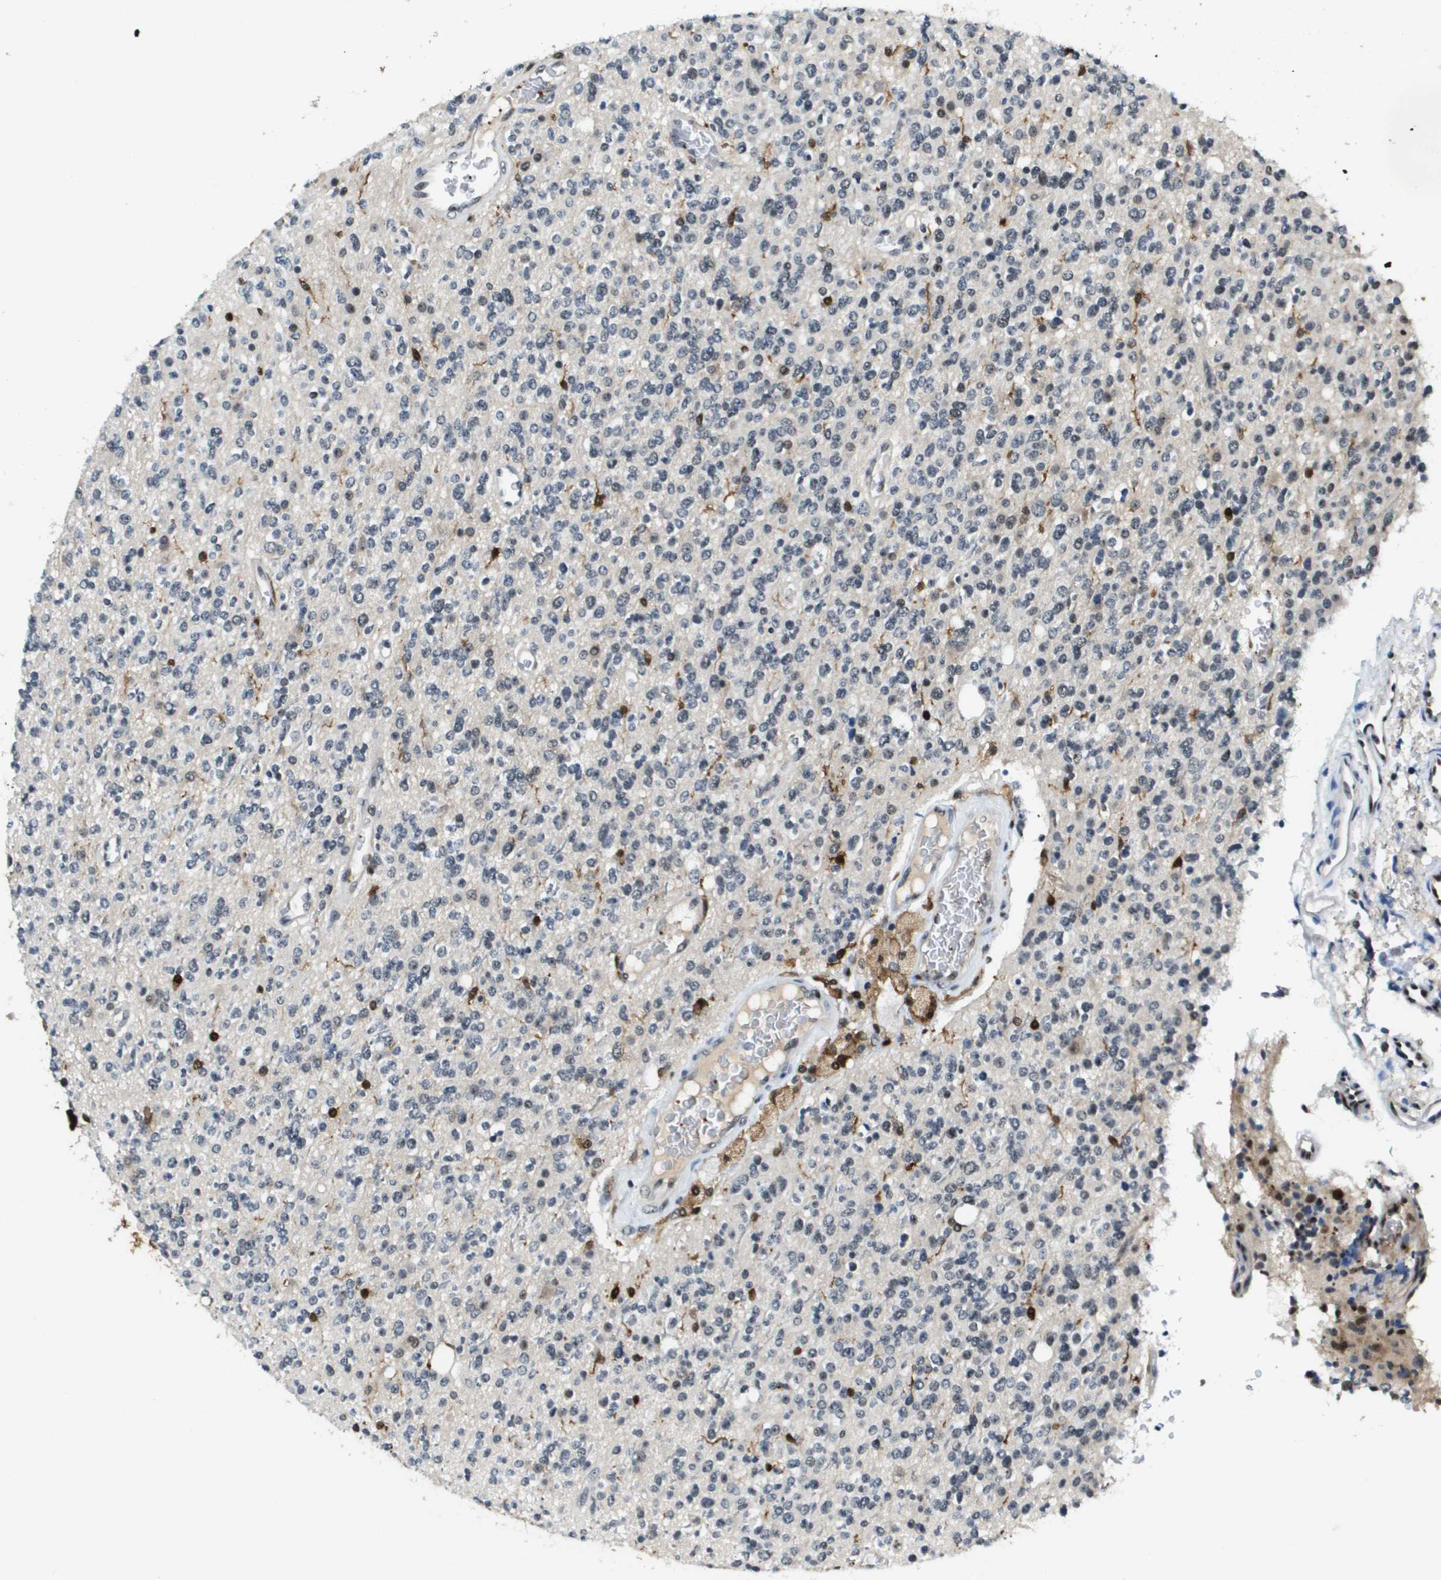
{"staining": {"intensity": "negative", "quantity": "none", "location": "none"}, "tissue": "glioma", "cell_type": "Tumor cells", "image_type": "cancer", "snomed": [{"axis": "morphology", "description": "Glioma, malignant, High grade"}, {"axis": "topography", "description": "Brain"}], "caption": "Human high-grade glioma (malignant) stained for a protein using IHC displays no positivity in tumor cells.", "gene": "EP400", "patient": {"sex": "male", "age": 34}}